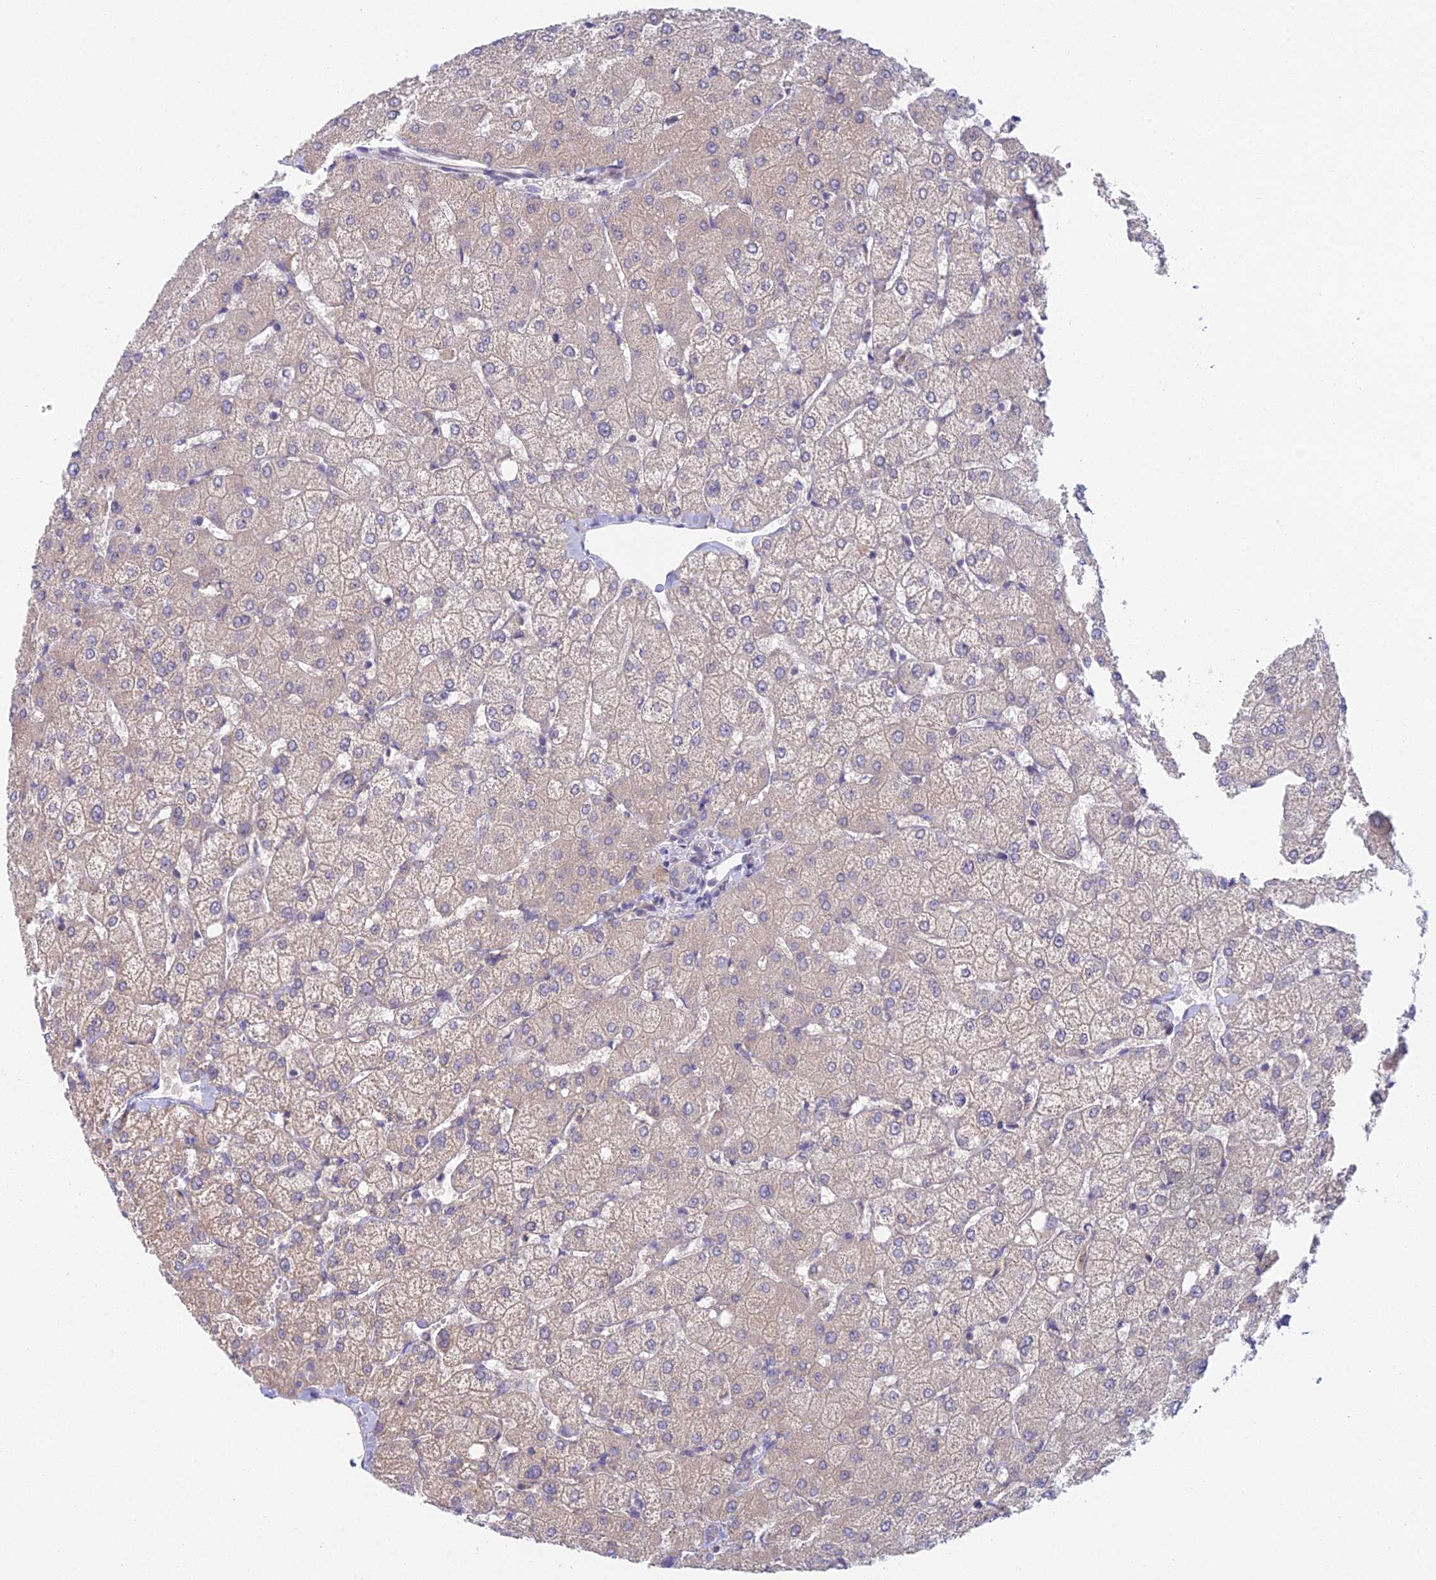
{"staining": {"intensity": "negative", "quantity": "none", "location": "none"}, "tissue": "liver", "cell_type": "Cholangiocytes", "image_type": "normal", "snomed": [{"axis": "morphology", "description": "Normal tissue, NOS"}, {"axis": "topography", "description": "Liver"}], "caption": "Immunohistochemistry image of unremarkable liver: liver stained with DAB reveals no significant protein staining in cholangiocytes.", "gene": "METTL26", "patient": {"sex": "female", "age": 54}}